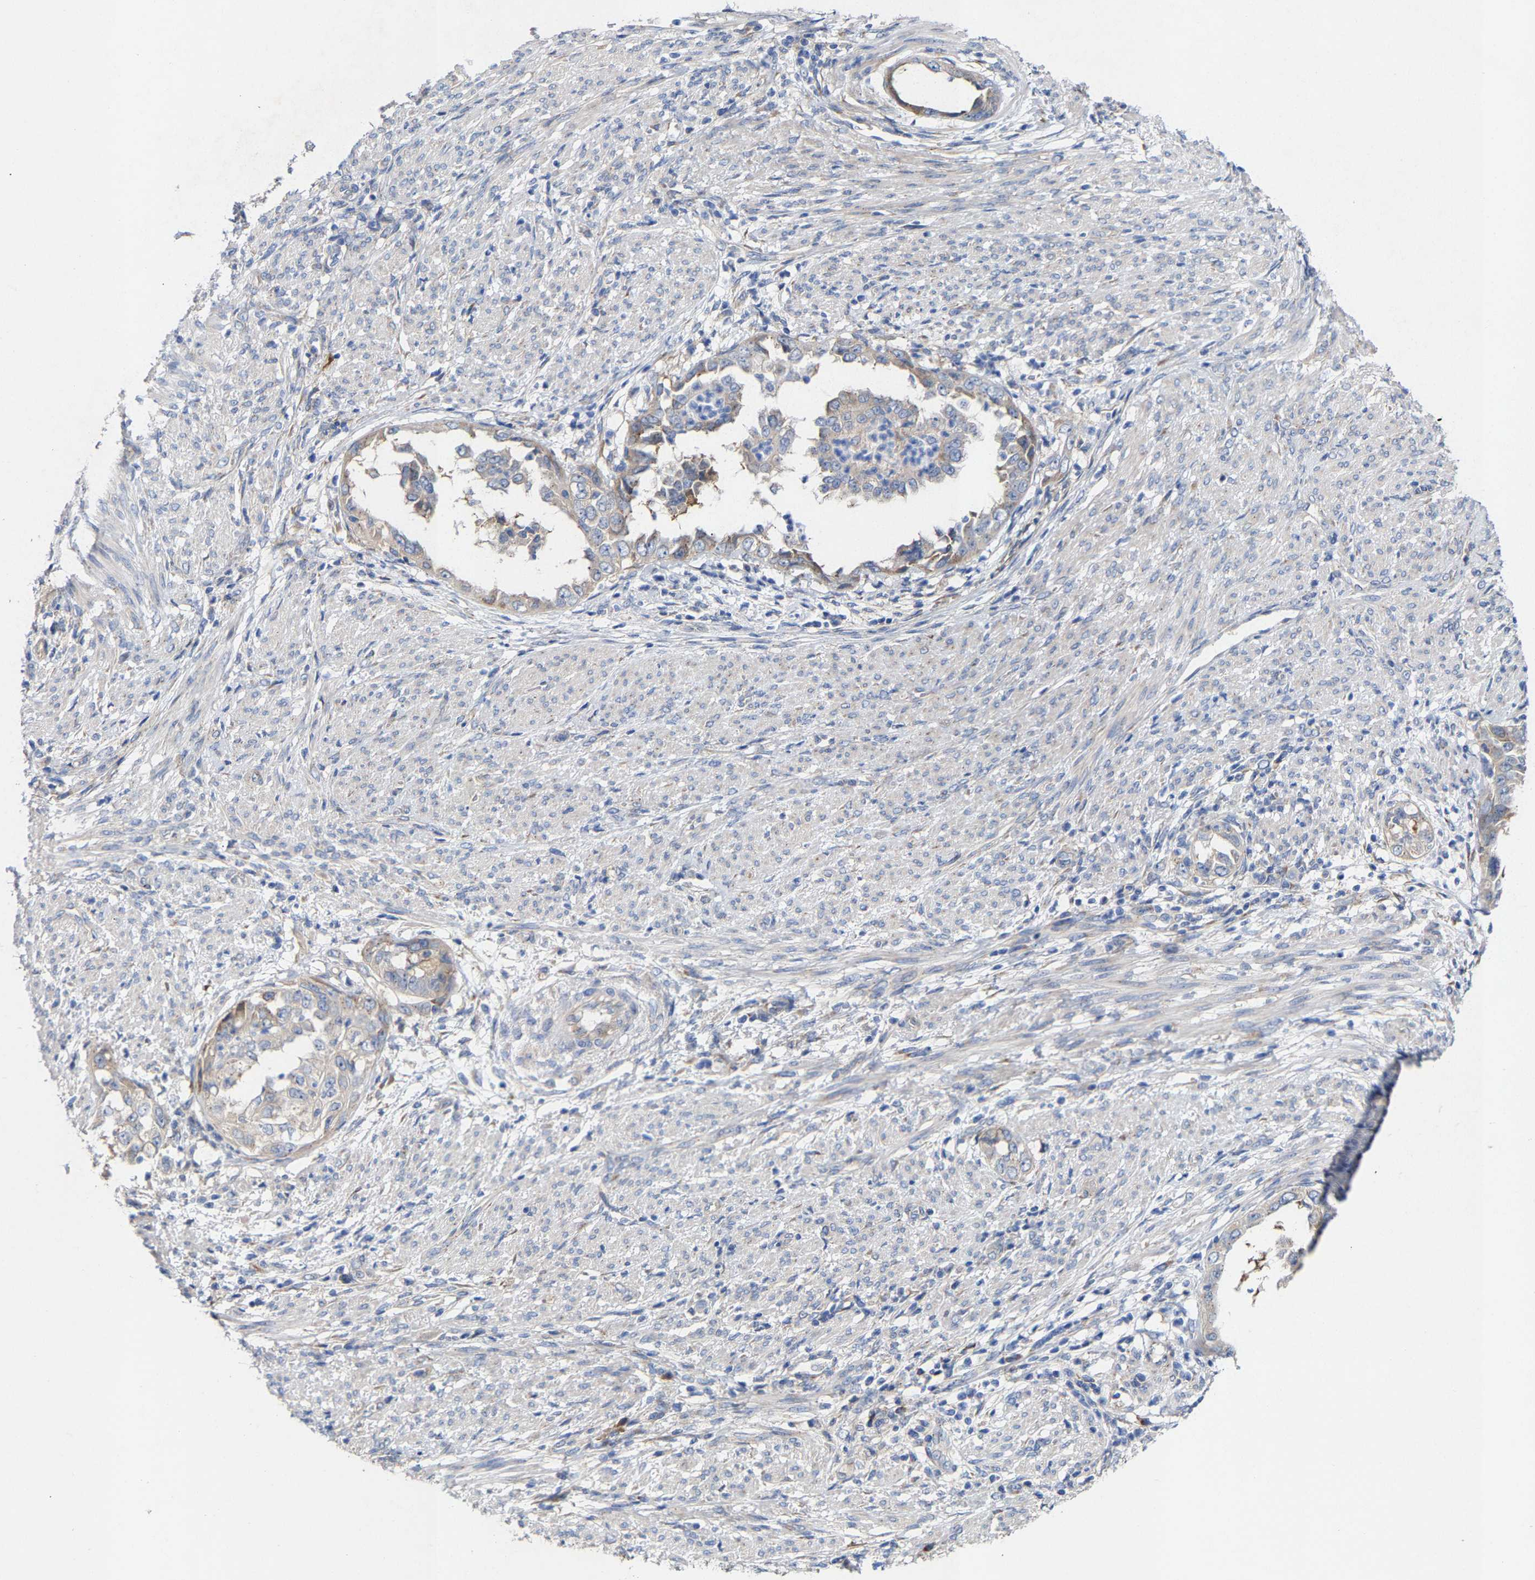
{"staining": {"intensity": "weak", "quantity": "<25%", "location": "cytoplasmic/membranous"}, "tissue": "endometrial cancer", "cell_type": "Tumor cells", "image_type": "cancer", "snomed": [{"axis": "morphology", "description": "Adenocarcinoma, NOS"}, {"axis": "topography", "description": "Endometrium"}], "caption": "Immunohistochemical staining of endometrial cancer (adenocarcinoma) shows no significant positivity in tumor cells.", "gene": "PPP1R15A", "patient": {"sex": "female", "age": 85}}